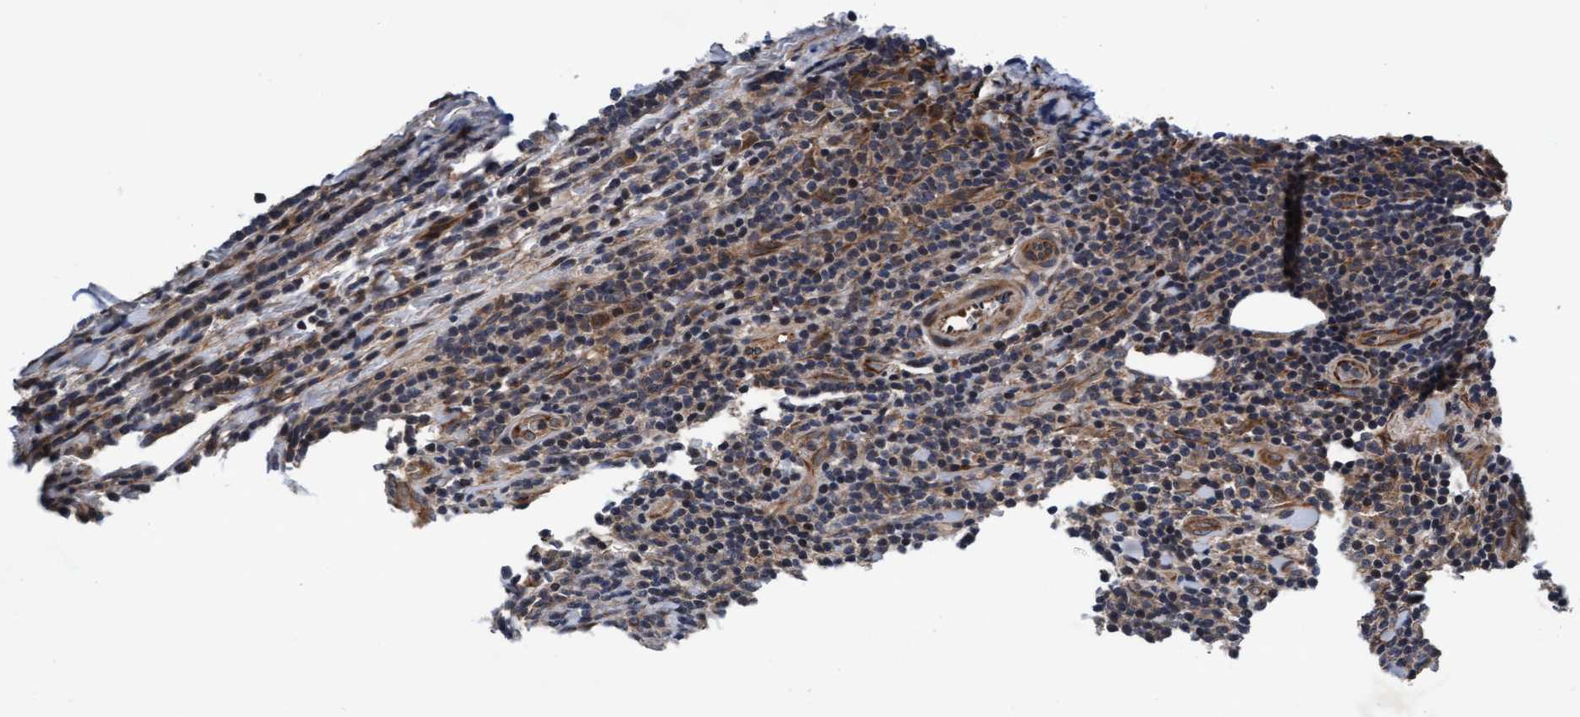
{"staining": {"intensity": "weak", "quantity": "25%-75%", "location": "cytoplasmic/membranous"}, "tissue": "lymphoma", "cell_type": "Tumor cells", "image_type": "cancer", "snomed": [{"axis": "morphology", "description": "Malignant lymphoma, non-Hodgkin's type, Low grade"}, {"axis": "topography", "description": "Lymph node"}], "caption": "Protein staining demonstrates weak cytoplasmic/membranous positivity in approximately 25%-75% of tumor cells in malignant lymphoma, non-Hodgkin's type (low-grade).", "gene": "EFCAB13", "patient": {"sex": "male", "age": 66}}